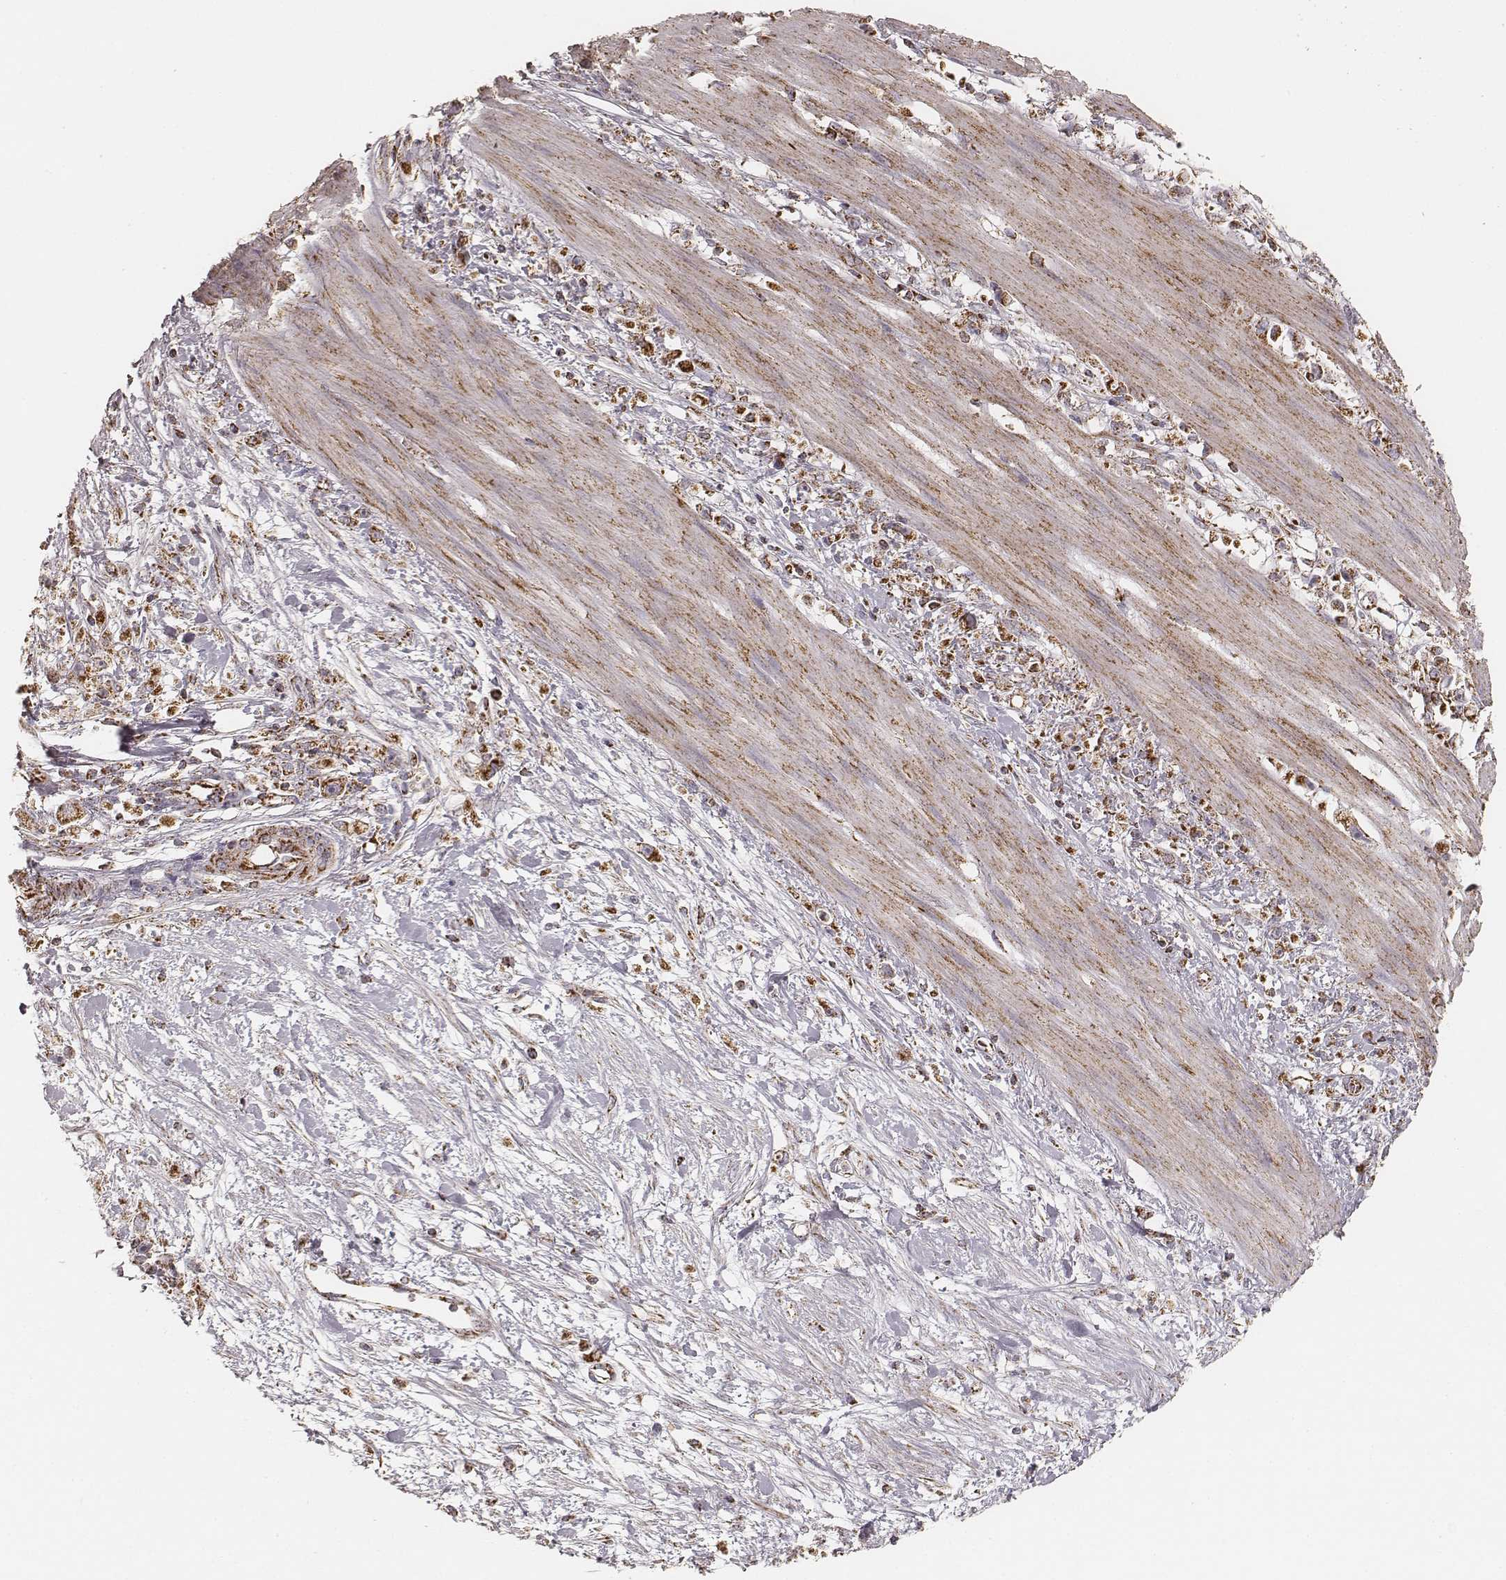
{"staining": {"intensity": "strong", "quantity": ">75%", "location": "cytoplasmic/membranous"}, "tissue": "stomach cancer", "cell_type": "Tumor cells", "image_type": "cancer", "snomed": [{"axis": "morphology", "description": "Adenocarcinoma, NOS"}, {"axis": "topography", "description": "Stomach"}], "caption": "An image of human adenocarcinoma (stomach) stained for a protein shows strong cytoplasmic/membranous brown staining in tumor cells. (brown staining indicates protein expression, while blue staining denotes nuclei).", "gene": "CS", "patient": {"sex": "female", "age": 59}}